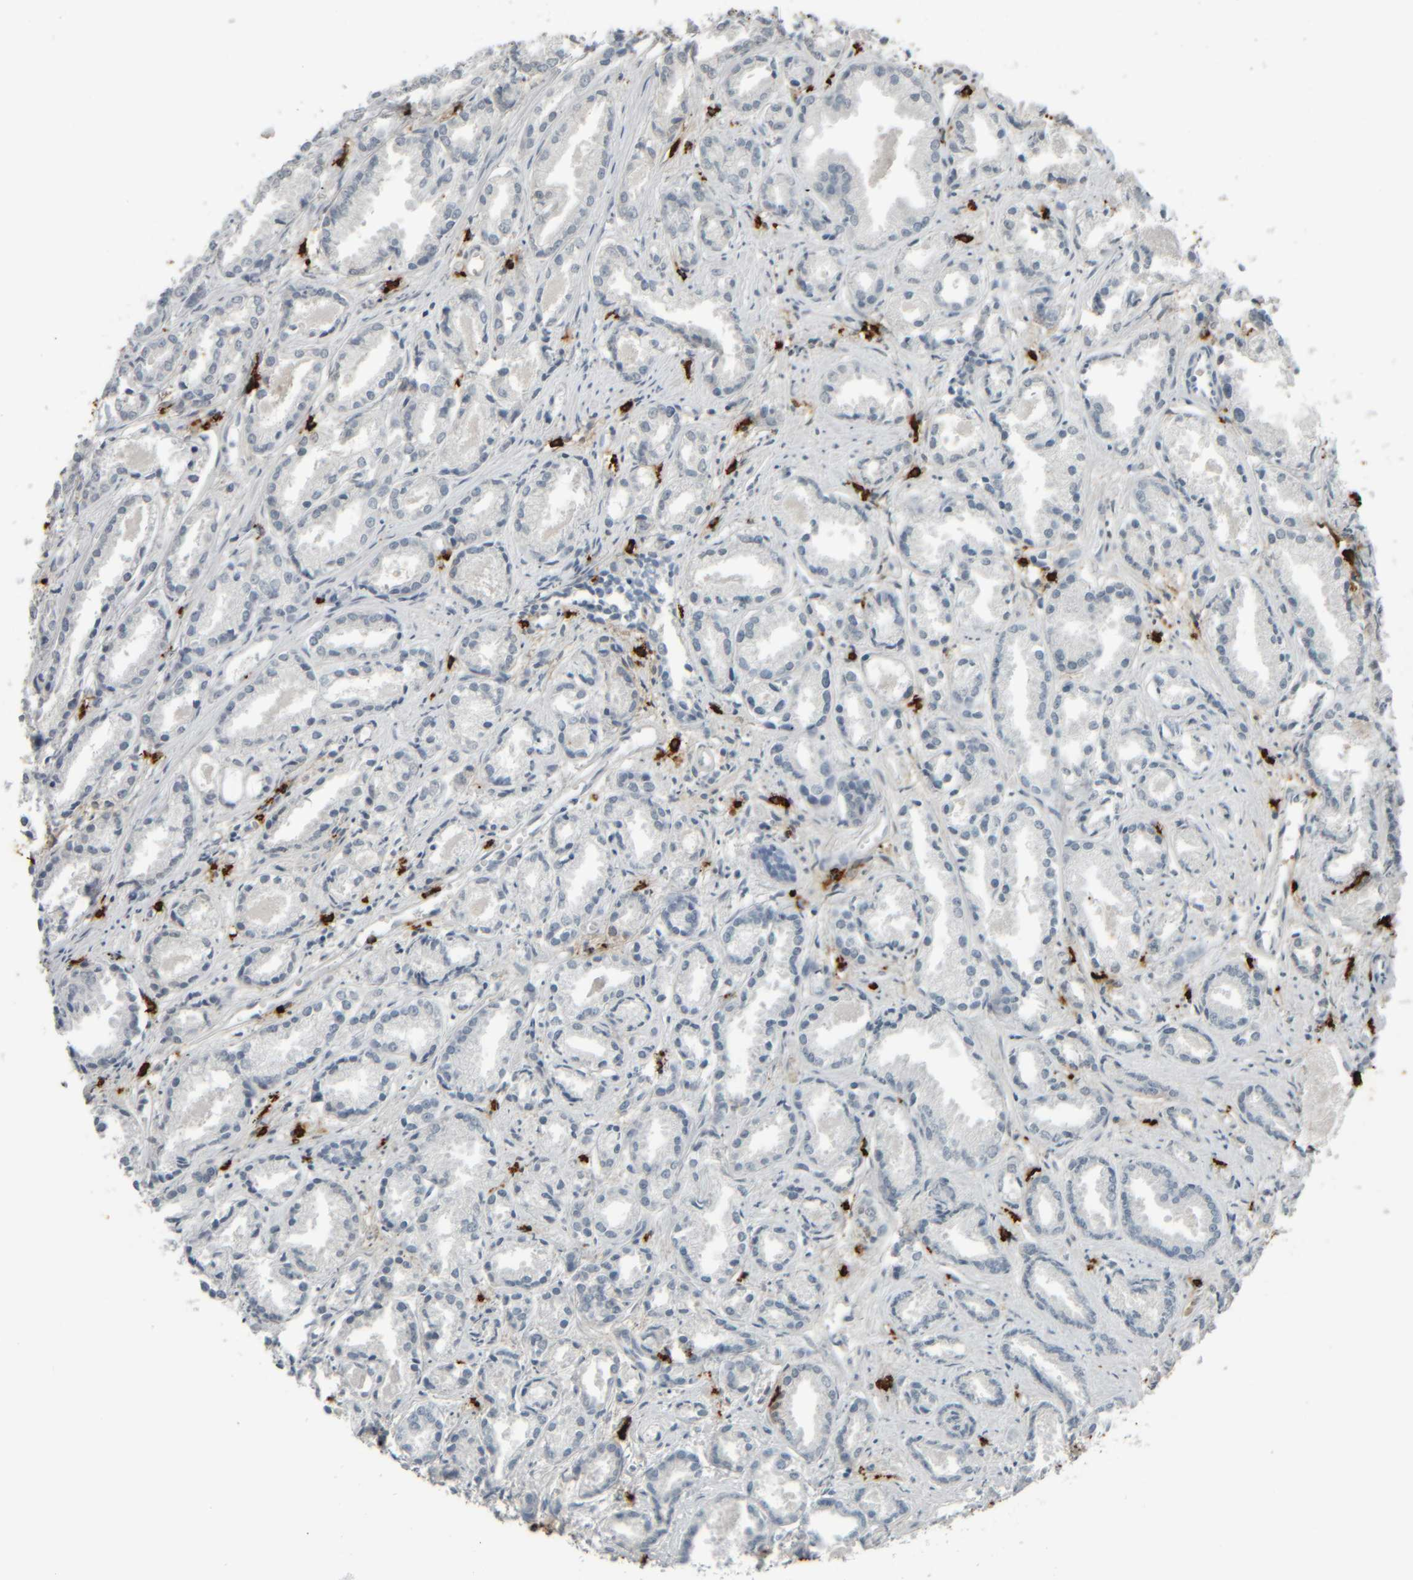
{"staining": {"intensity": "negative", "quantity": "none", "location": "none"}, "tissue": "prostate cancer", "cell_type": "Tumor cells", "image_type": "cancer", "snomed": [{"axis": "morphology", "description": "Adenocarcinoma, Low grade"}, {"axis": "topography", "description": "Prostate"}], "caption": "Immunohistochemistry (IHC) of prostate low-grade adenocarcinoma reveals no expression in tumor cells.", "gene": "TPSAB1", "patient": {"sex": "male", "age": 72}}